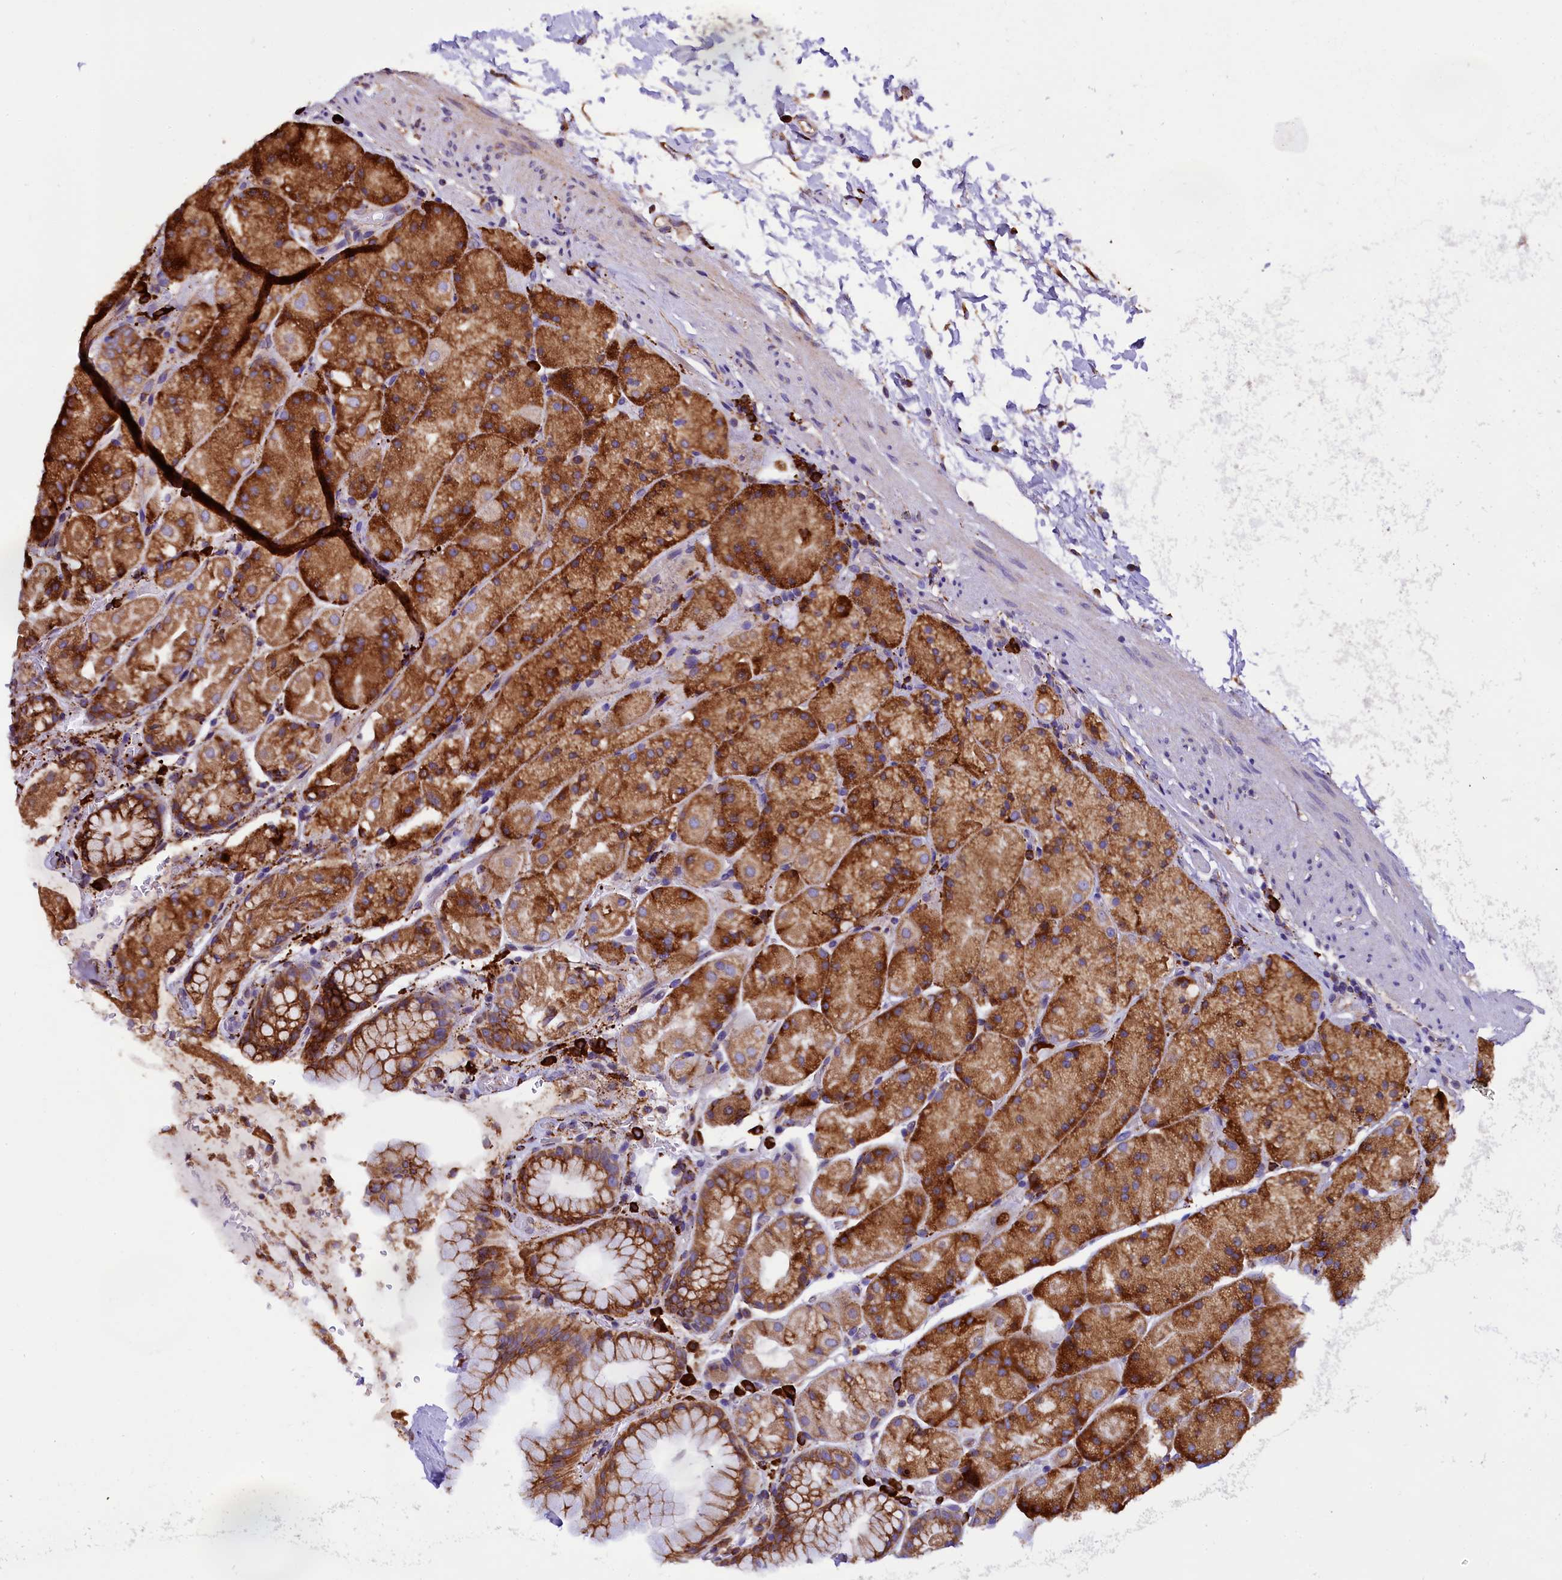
{"staining": {"intensity": "strong", "quantity": ">75%", "location": "cytoplasmic/membranous"}, "tissue": "stomach", "cell_type": "Glandular cells", "image_type": "normal", "snomed": [{"axis": "morphology", "description": "Normal tissue, NOS"}, {"axis": "topography", "description": "Stomach, upper"}, {"axis": "topography", "description": "Stomach, lower"}], "caption": "Glandular cells demonstrate strong cytoplasmic/membranous positivity in about >75% of cells in benign stomach.", "gene": "CAPS2", "patient": {"sex": "male", "age": 67}}